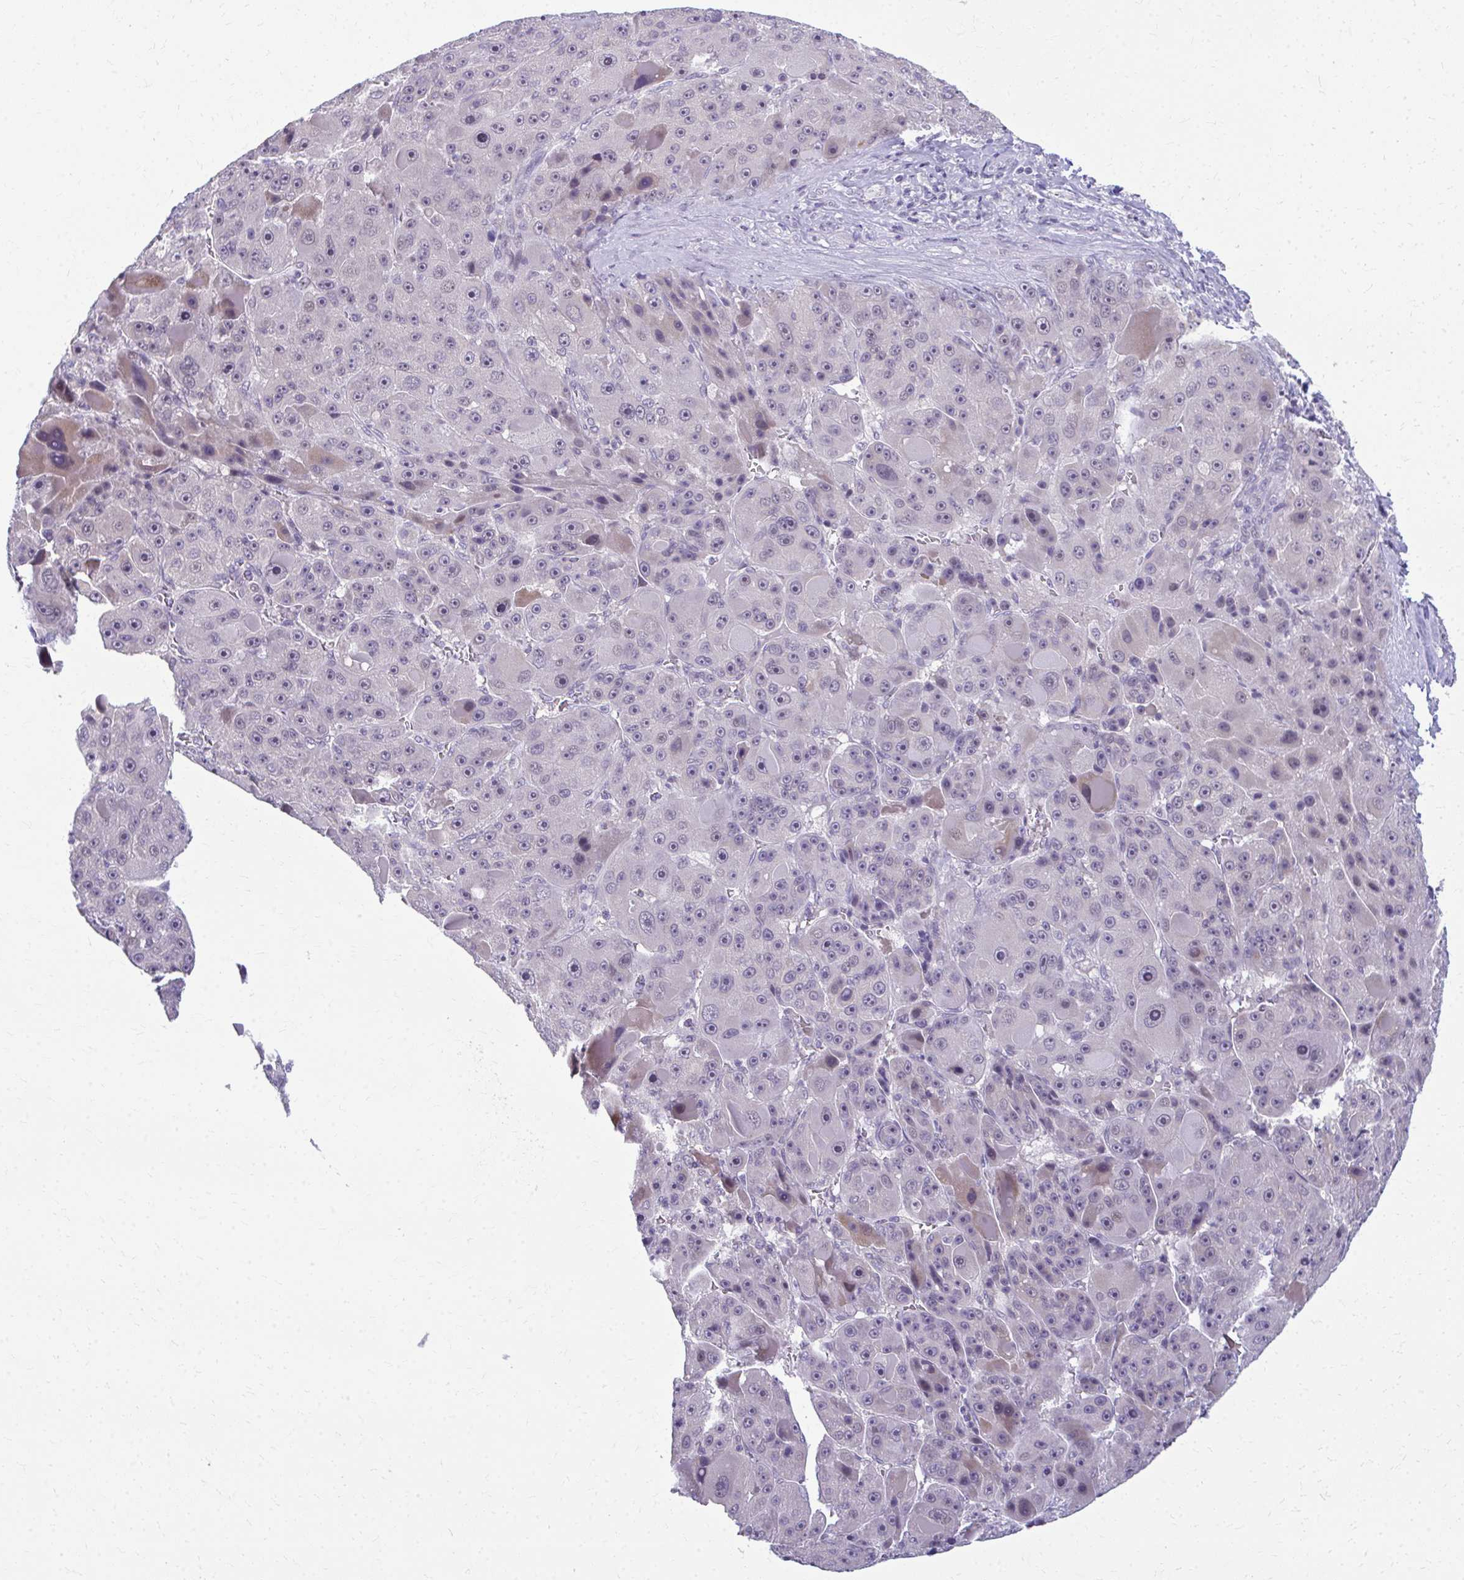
{"staining": {"intensity": "negative", "quantity": "none", "location": "none"}, "tissue": "liver cancer", "cell_type": "Tumor cells", "image_type": "cancer", "snomed": [{"axis": "morphology", "description": "Carcinoma, Hepatocellular, NOS"}, {"axis": "topography", "description": "Liver"}], "caption": "IHC of liver cancer (hepatocellular carcinoma) shows no positivity in tumor cells.", "gene": "MAF1", "patient": {"sex": "male", "age": 76}}